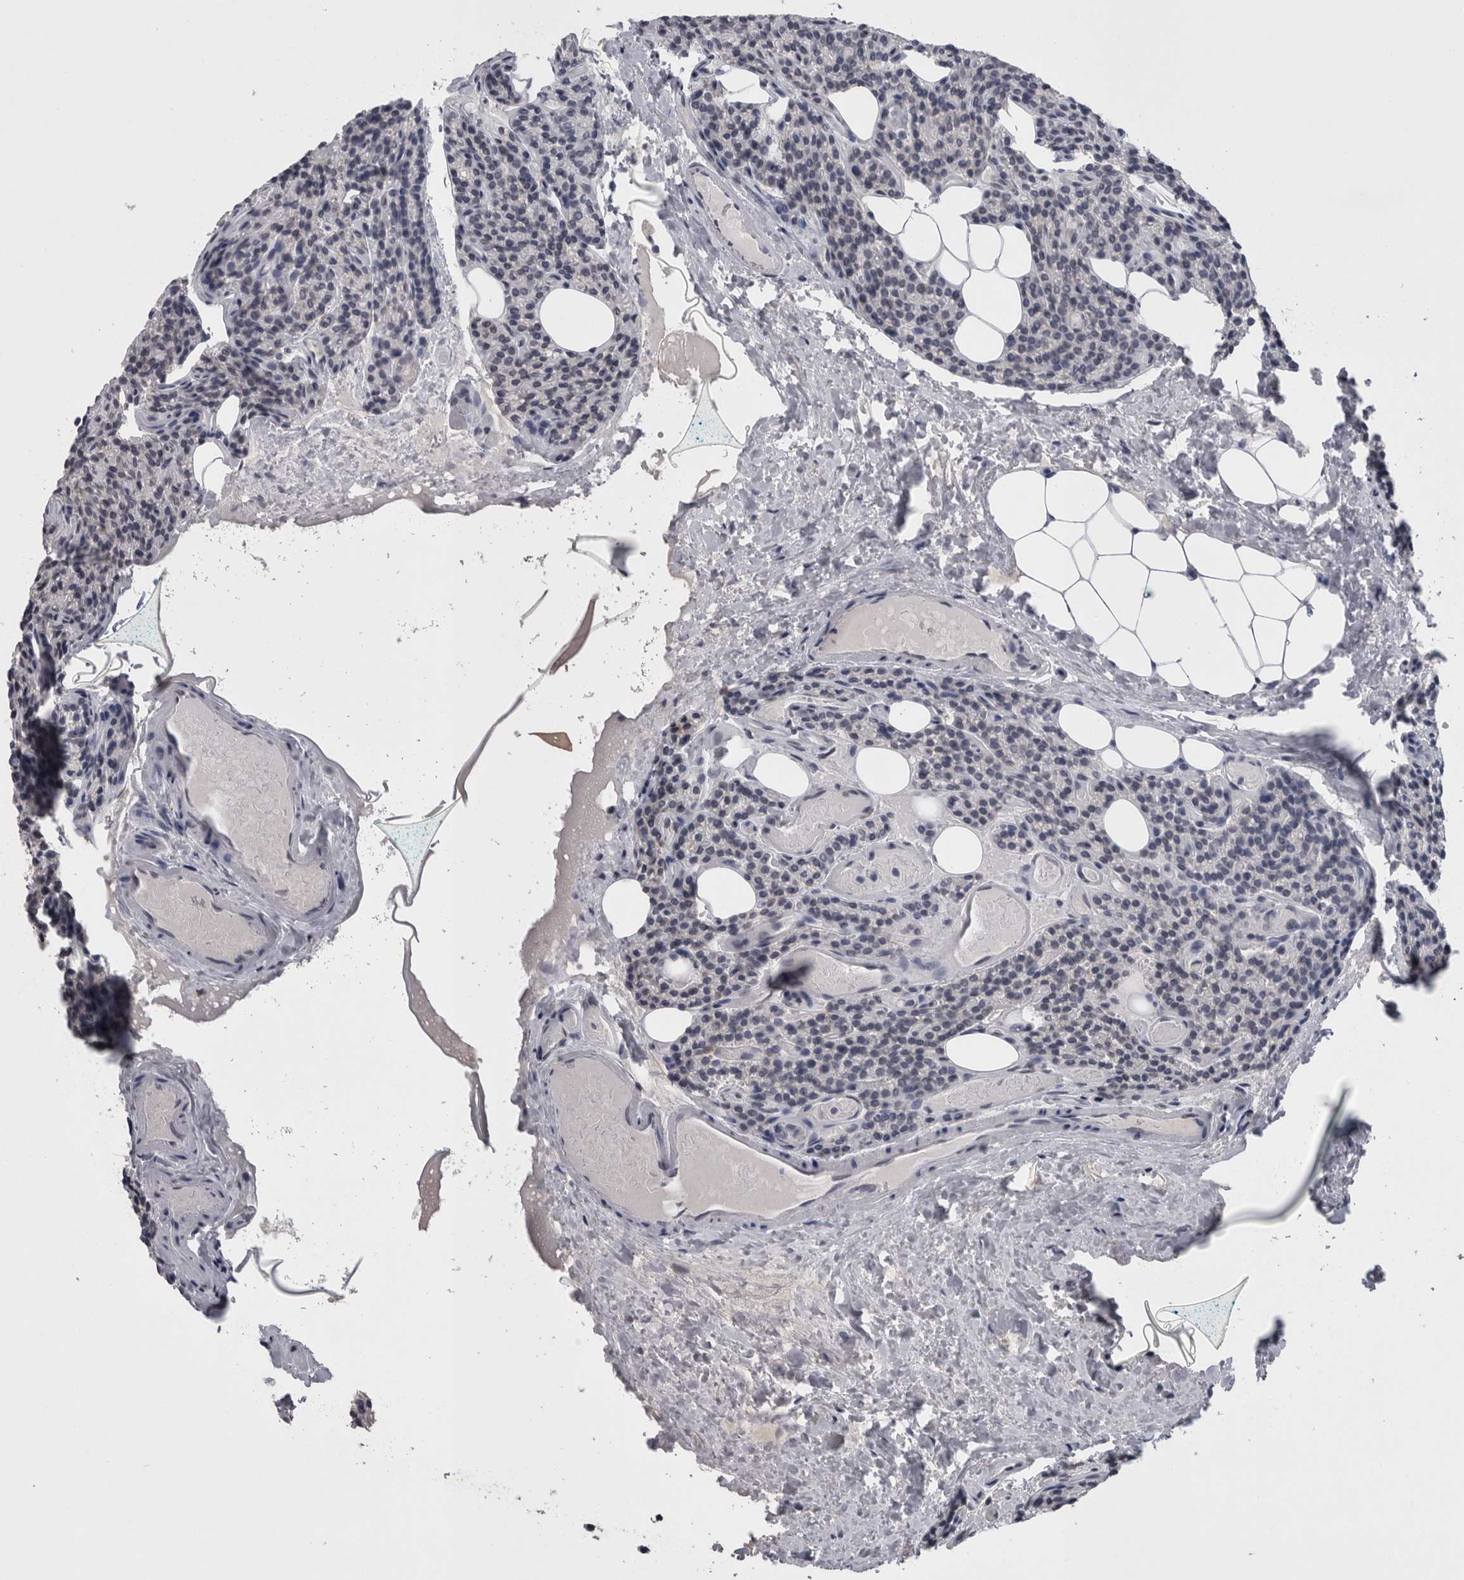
{"staining": {"intensity": "negative", "quantity": "none", "location": "none"}, "tissue": "parathyroid gland", "cell_type": "Glandular cells", "image_type": "normal", "snomed": [{"axis": "morphology", "description": "Normal tissue, NOS"}, {"axis": "topography", "description": "Parathyroid gland"}], "caption": "Immunohistochemistry of normal human parathyroid gland shows no positivity in glandular cells.", "gene": "PAX5", "patient": {"sex": "female", "age": 85}}